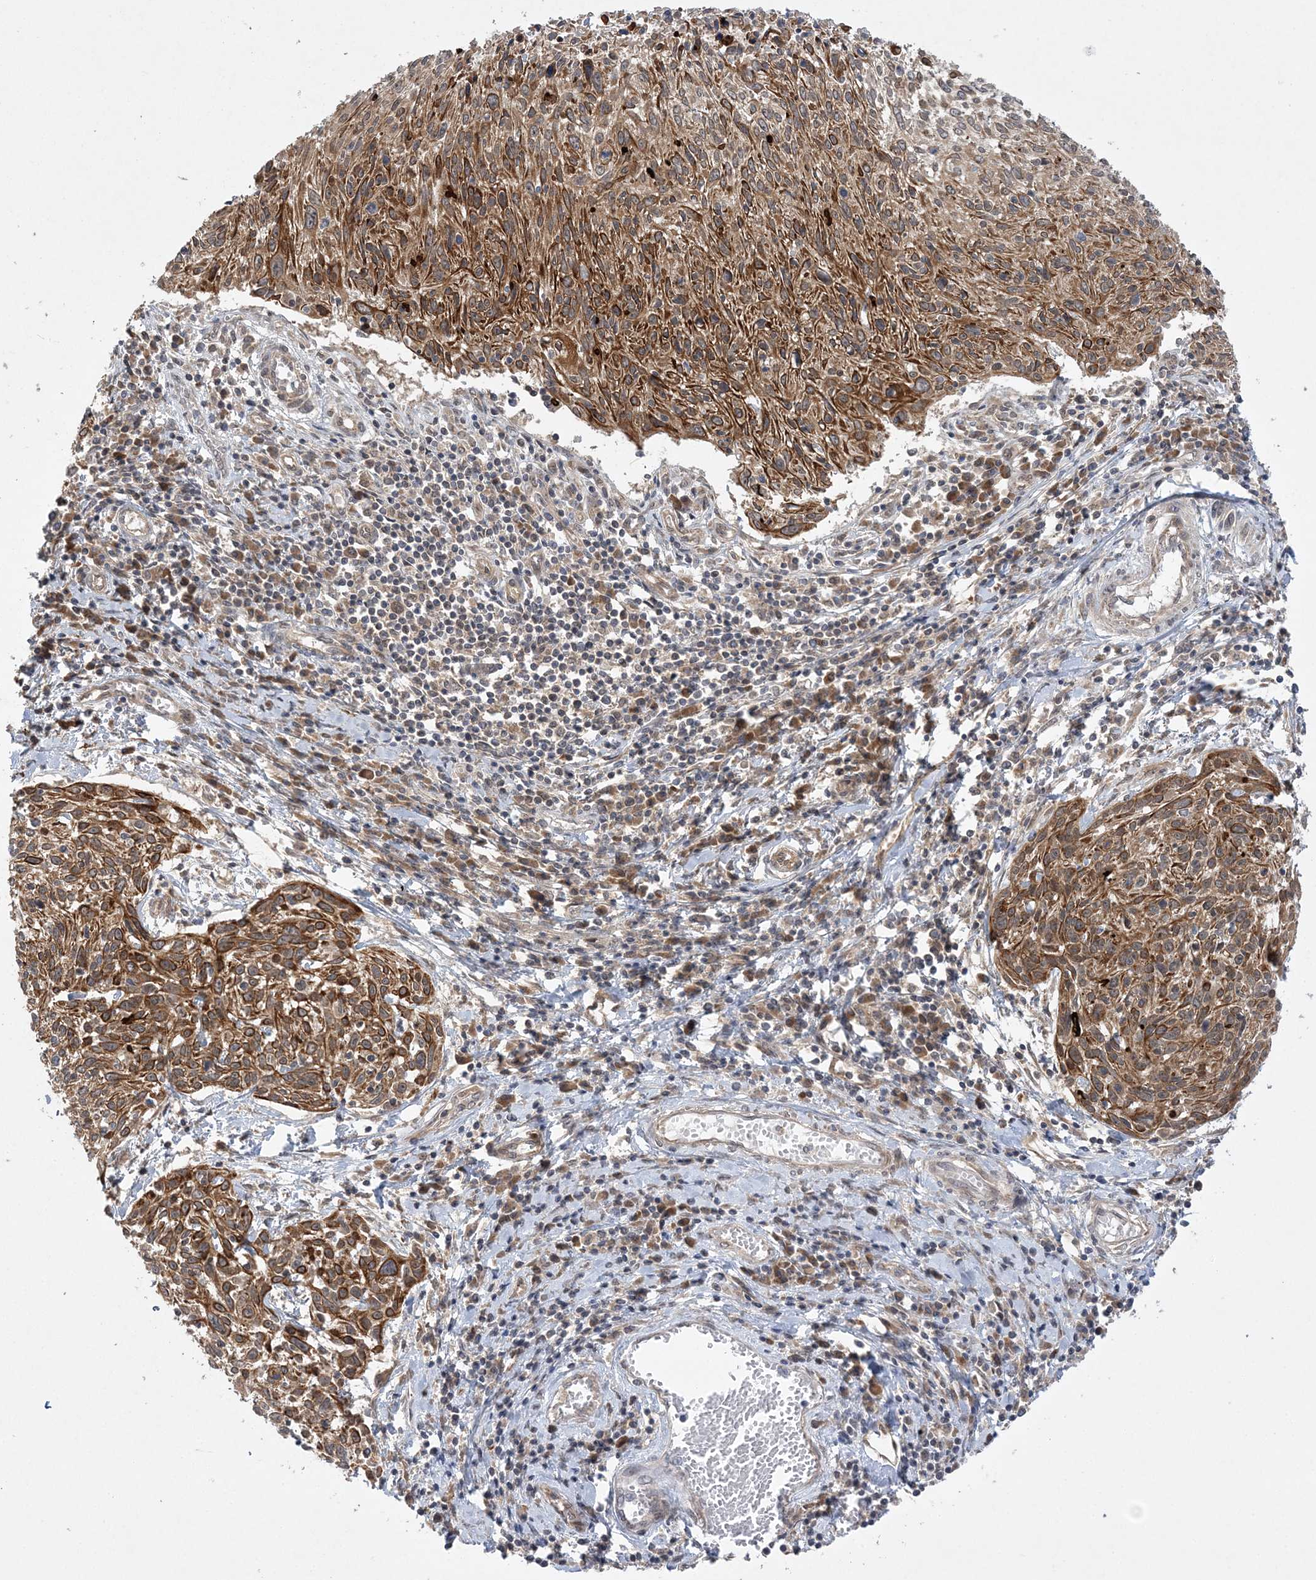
{"staining": {"intensity": "moderate", "quantity": ">75%", "location": "cytoplasmic/membranous"}, "tissue": "cervical cancer", "cell_type": "Tumor cells", "image_type": "cancer", "snomed": [{"axis": "morphology", "description": "Squamous cell carcinoma, NOS"}, {"axis": "topography", "description": "Cervix"}], "caption": "Cervical cancer was stained to show a protein in brown. There is medium levels of moderate cytoplasmic/membranous staining in approximately >75% of tumor cells.", "gene": "MMADHC", "patient": {"sex": "female", "age": 51}}